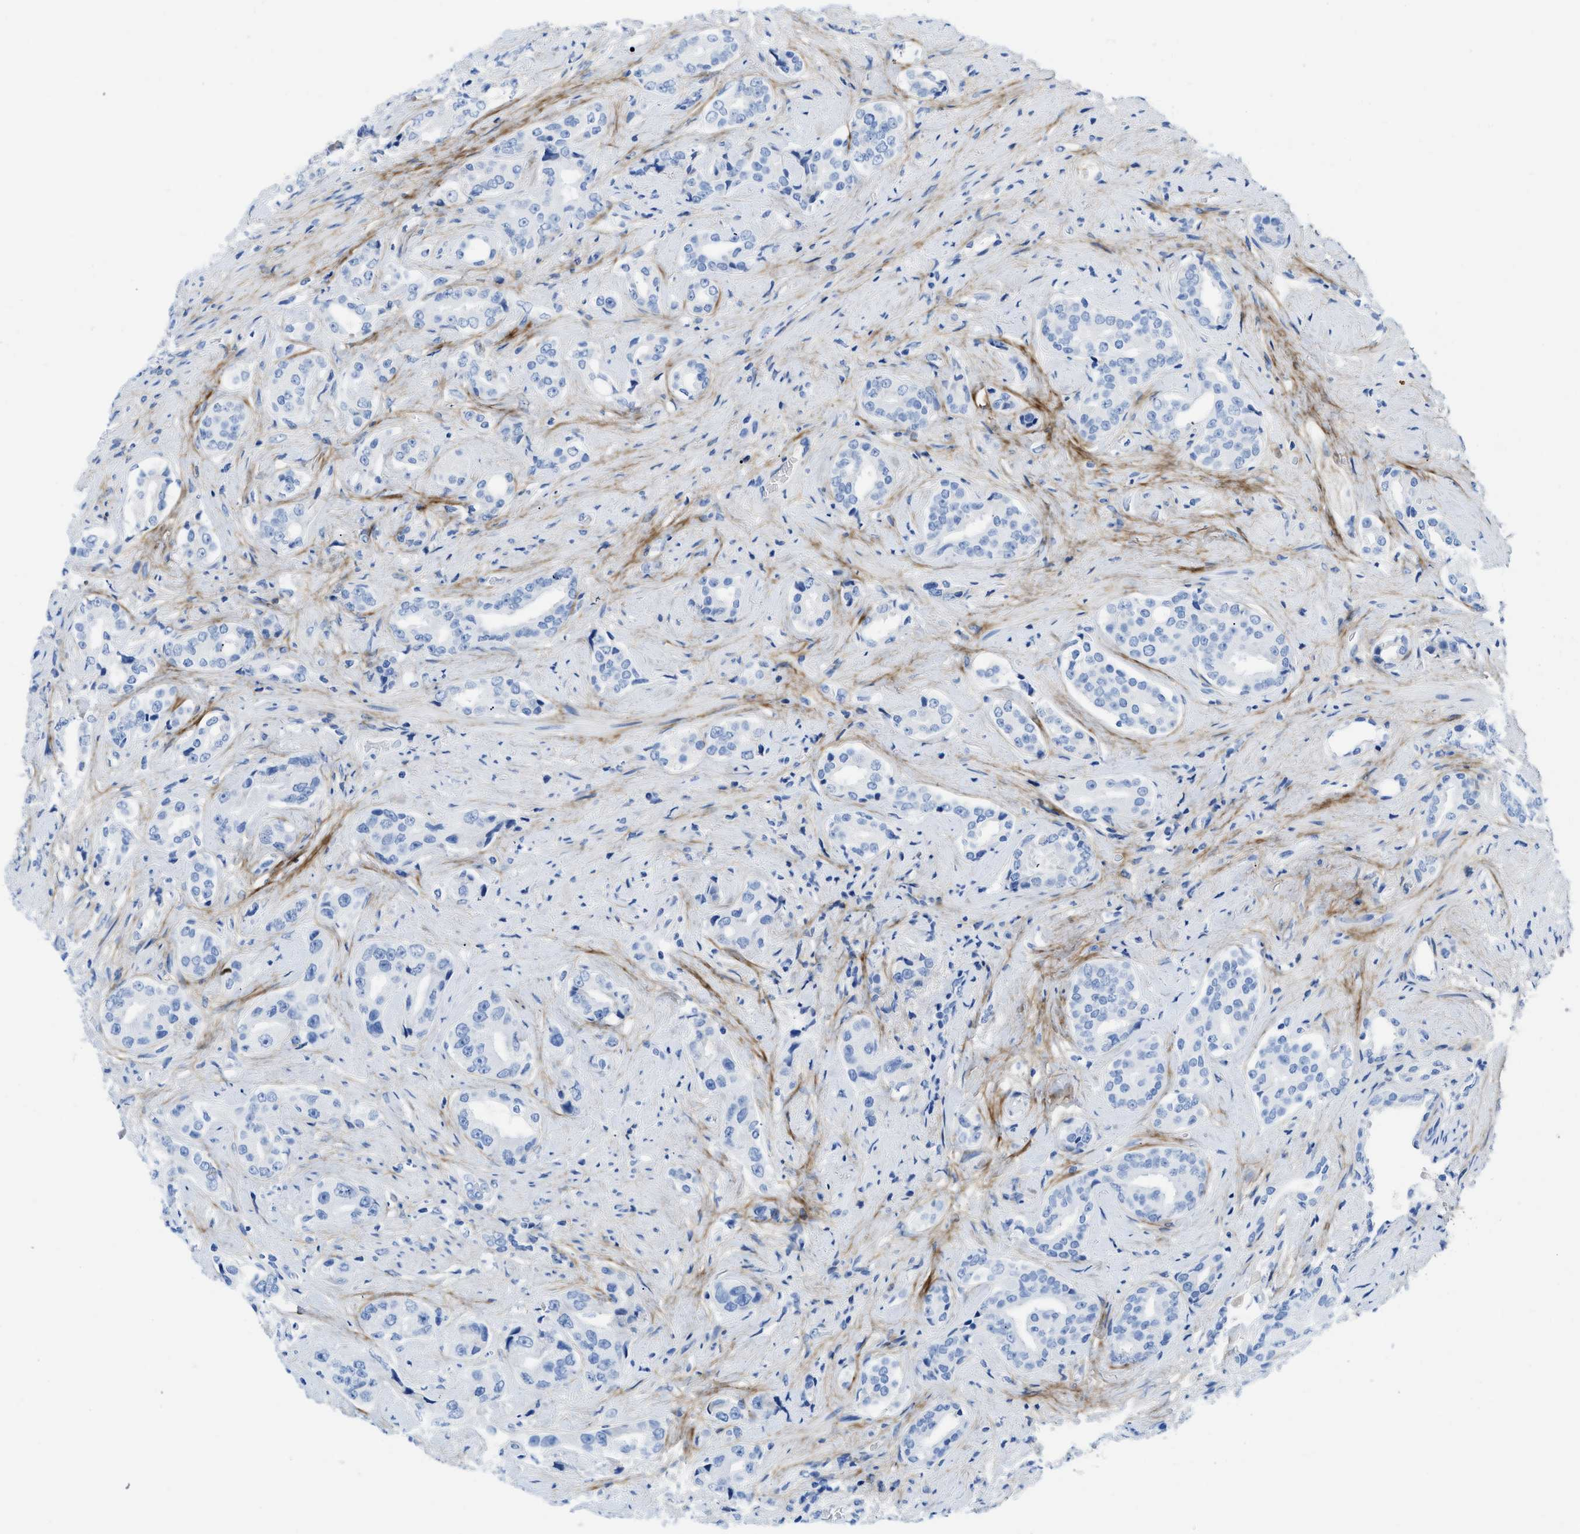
{"staining": {"intensity": "negative", "quantity": "none", "location": "none"}, "tissue": "prostate cancer", "cell_type": "Tumor cells", "image_type": "cancer", "snomed": [{"axis": "morphology", "description": "Adenocarcinoma, High grade"}, {"axis": "topography", "description": "Prostate"}], "caption": "Immunohistochemistry of adenocarcinoma (high-grade) (prostate) exhibits no positivity in tumor cells. Brightfield microscopy of immunohistochemistry (IHC) stained with DAB (3,3'-diaminobenzidine) (brown) and hematoxylin (blue), captured at high magnification.", "gene": "COL3A1", "patient": {"sex": "male", "age": 71}}